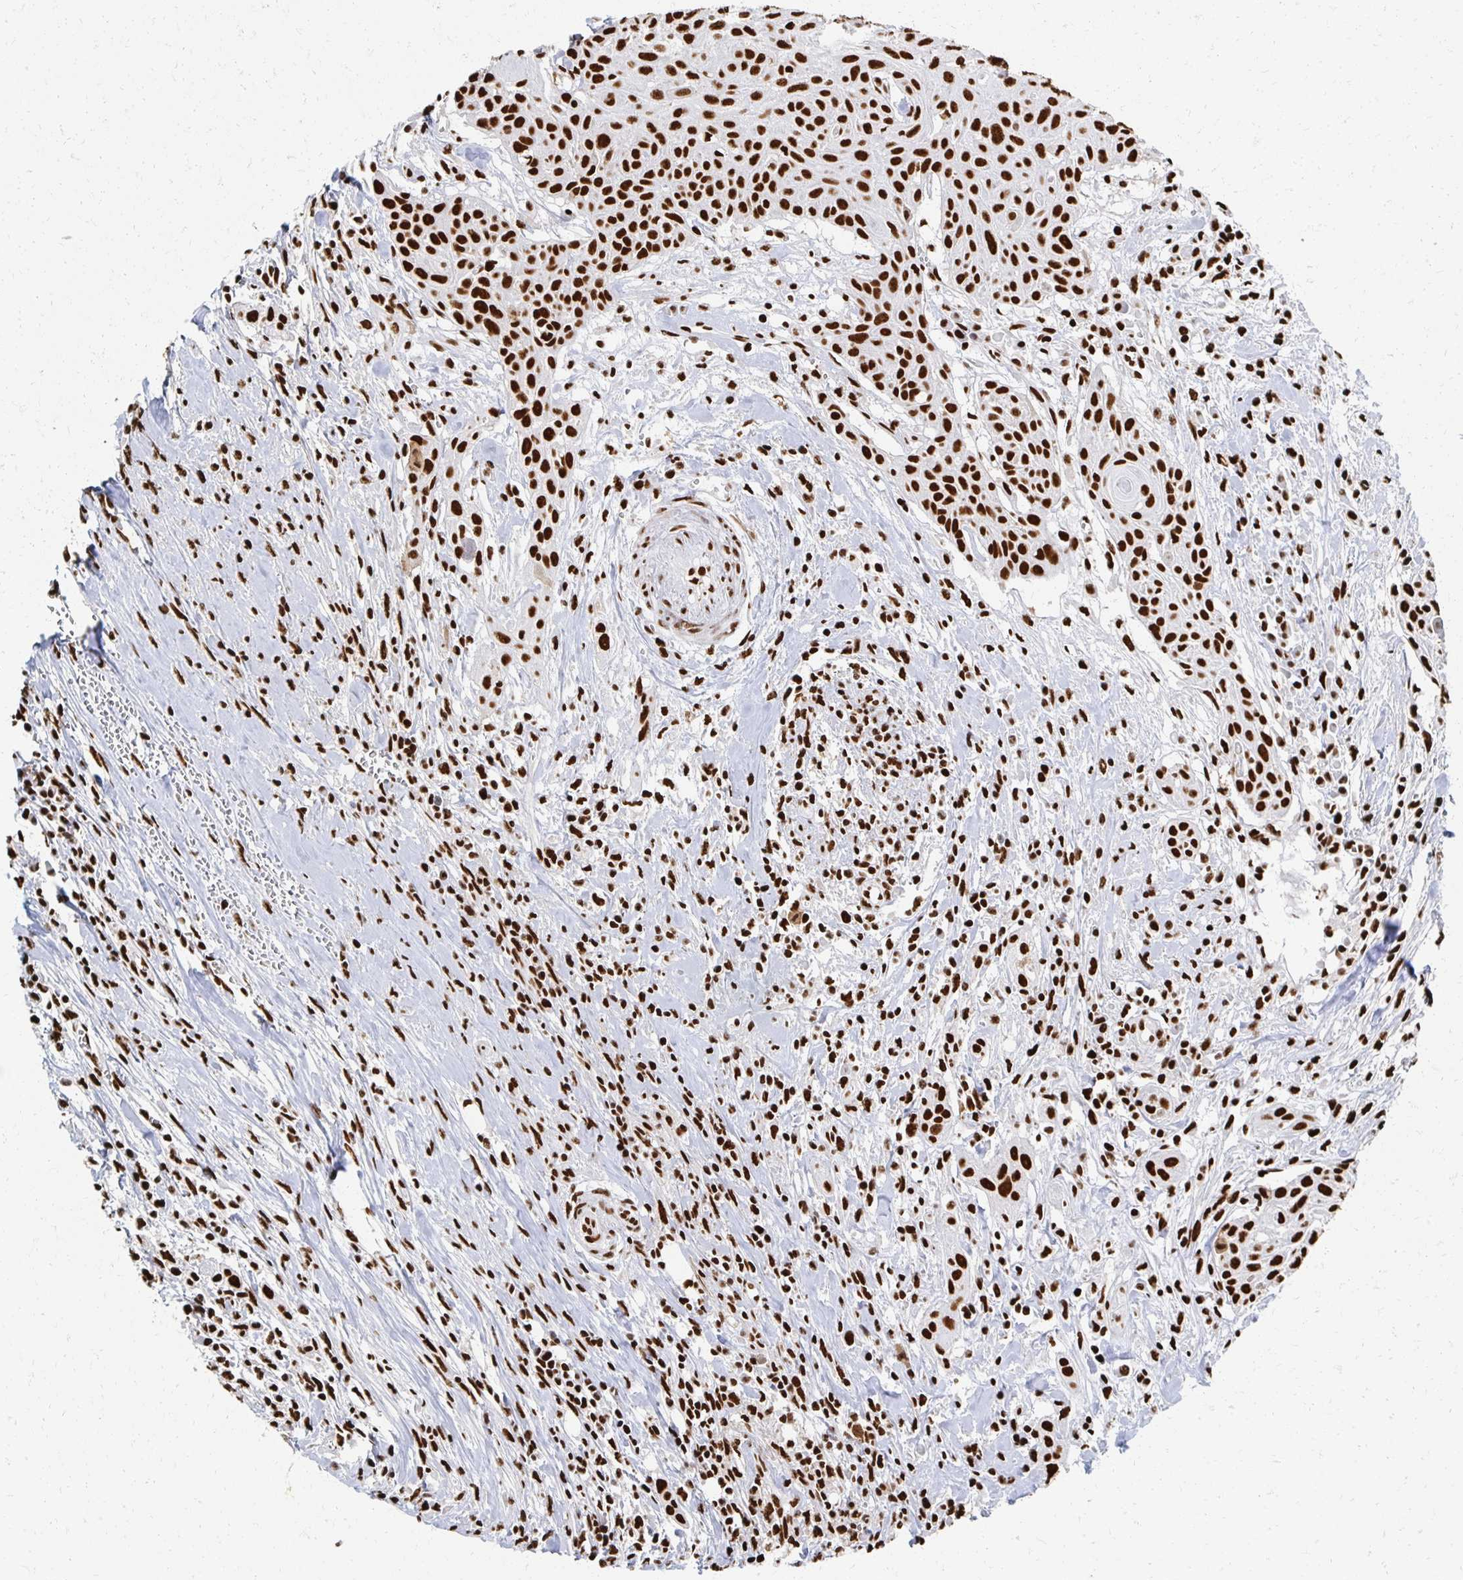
{"staining": {"intensity": "strong", "quantity": ">75%", "location": "nuclear"}, "tissue": "head and neck cancer", "cell_type": "Tumor cells", "image_type": "cancer", "snomed": [{"axis": "morphology", "description": "Squamous cell carcinoma, NOS"}, {"axis": "topography", "description": "Lymph node"}, {"axis": "topography", "description": "Salivary gland"}, {"axis": "topography", "description": "Head-Neck"}], "caption": "The histopathology image demonstrates immunohistochemical staining of head and neck cancer (squamous cell carcinoma). There is strong nuclear expression is appreciated in approximately >75% of tumor cells. (brown staining indicates protein expression, while blue staining denotes nuclei).", "gene": "RBBP7", "patient": {"sex": "female", "age": 74}}